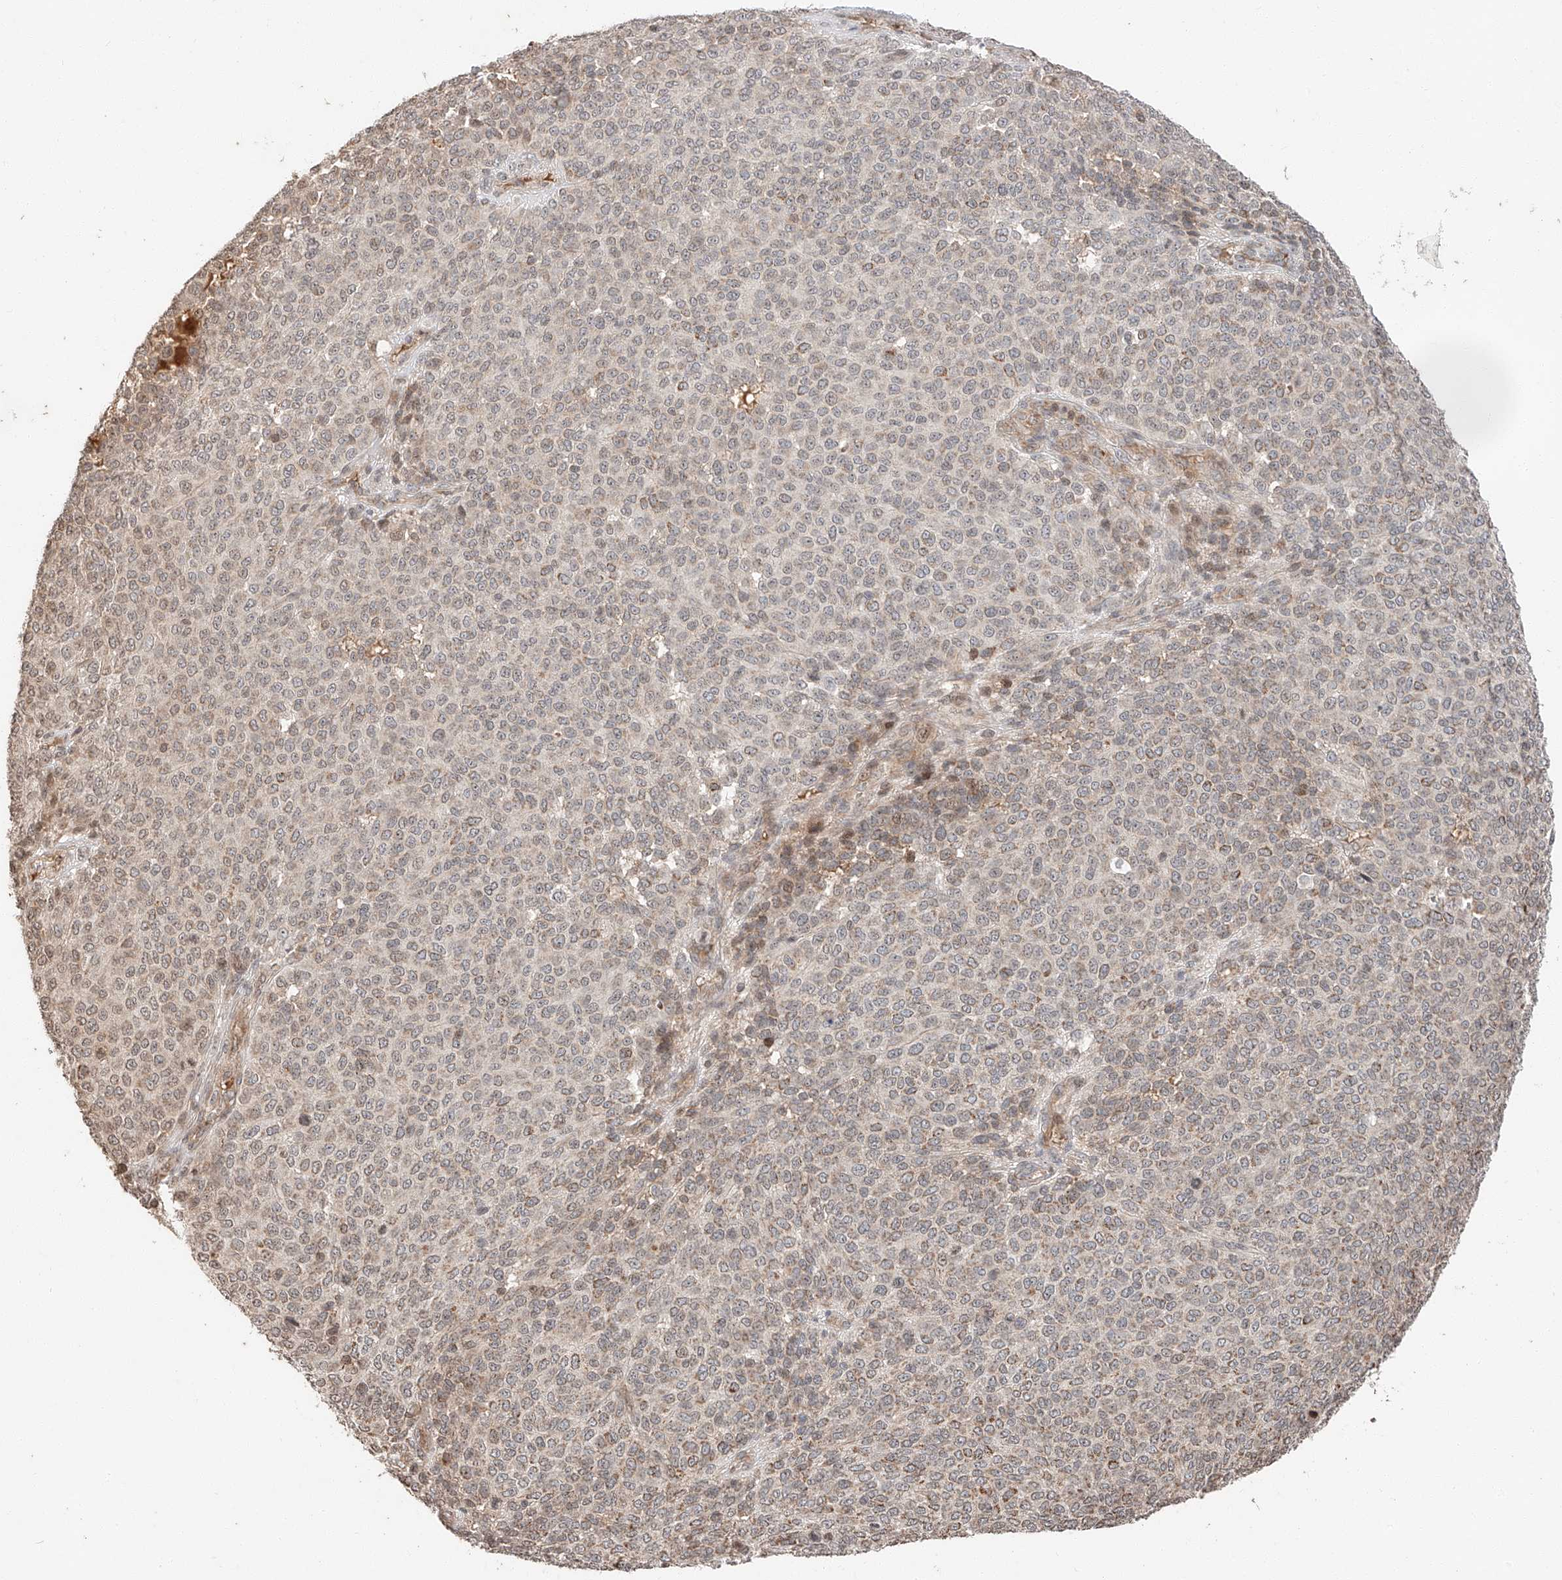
{"staining": {"intensity": "moderate", "quantity": "<25%", "location": "cytoplasmic/membranous"}, "tissue": "melanoma", "cell_type": "Tumor cells", "image_type": "cancer", "snomed": [{"axis": "morphology", "description": "Malignant melanoma, NOS"}, {"axis": "topography", "description": "Skin"}], "caption": "Malignant melanoma stained with immunohistochemistry displays moderate cytoplasmic/membranous staining in about <25% of tumor cells. Nuclei are stained in blue.", "gene": "ARHGAP33", "patient": {"sex": "male", "age": 49}}